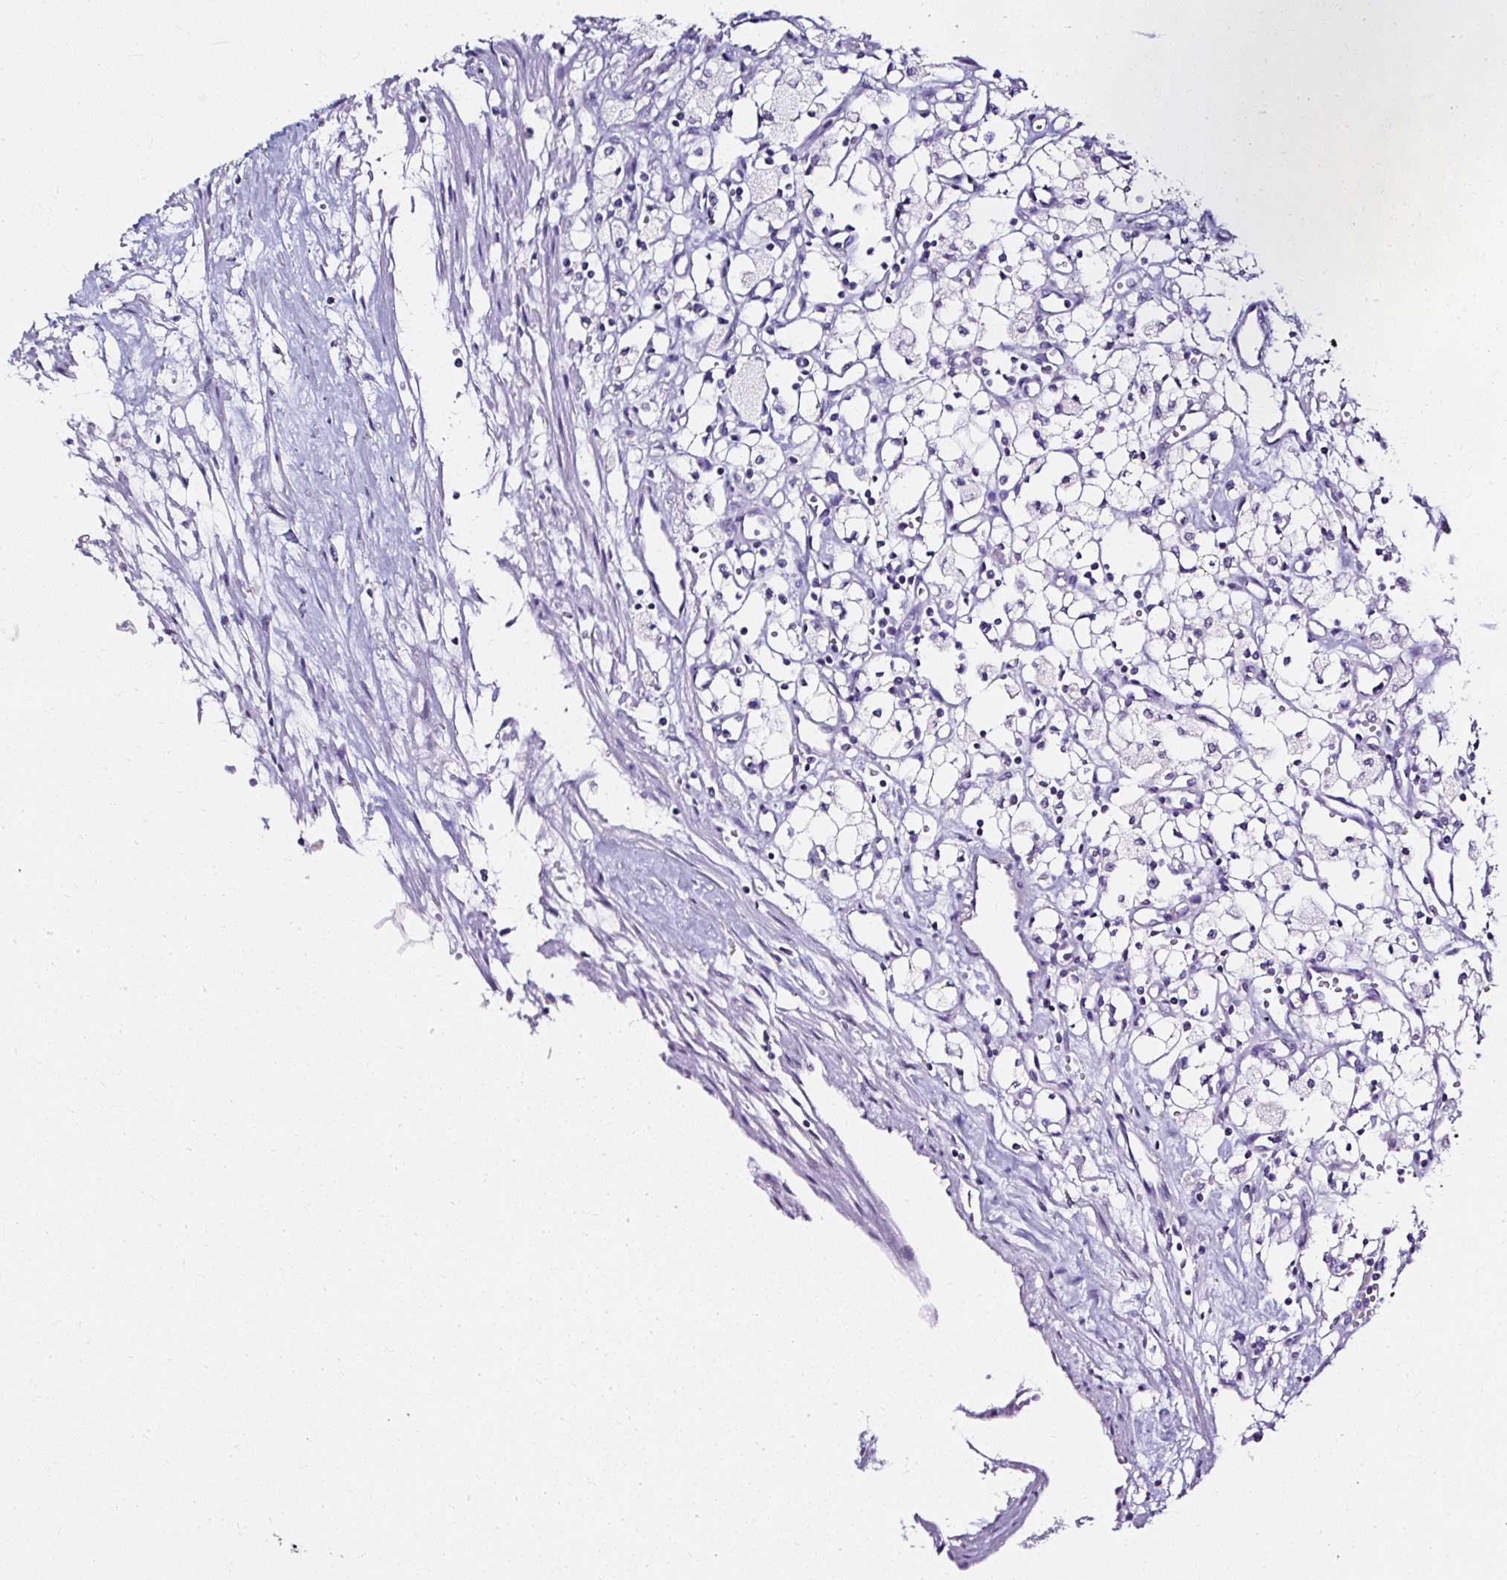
{"staining": {"intensity": "negative", "quantity": "none", "location": "none"}, "tissue": "renal cancer", "cell_type": "Tumor cells", "image_type": "cancer", "snomed": [{"axis": "morphology", "description": "Adenocarcinoma, NOS"}, {"axis": "topography", "description": "Kidney"}], "caption": "Immunohistochemical staining of human renal cancer (adenocarcinoma) demonstrates no significant positivity in tumor cells.", "gene": "ATP2A1", "patient": {"sex": "male", "age": 59}}